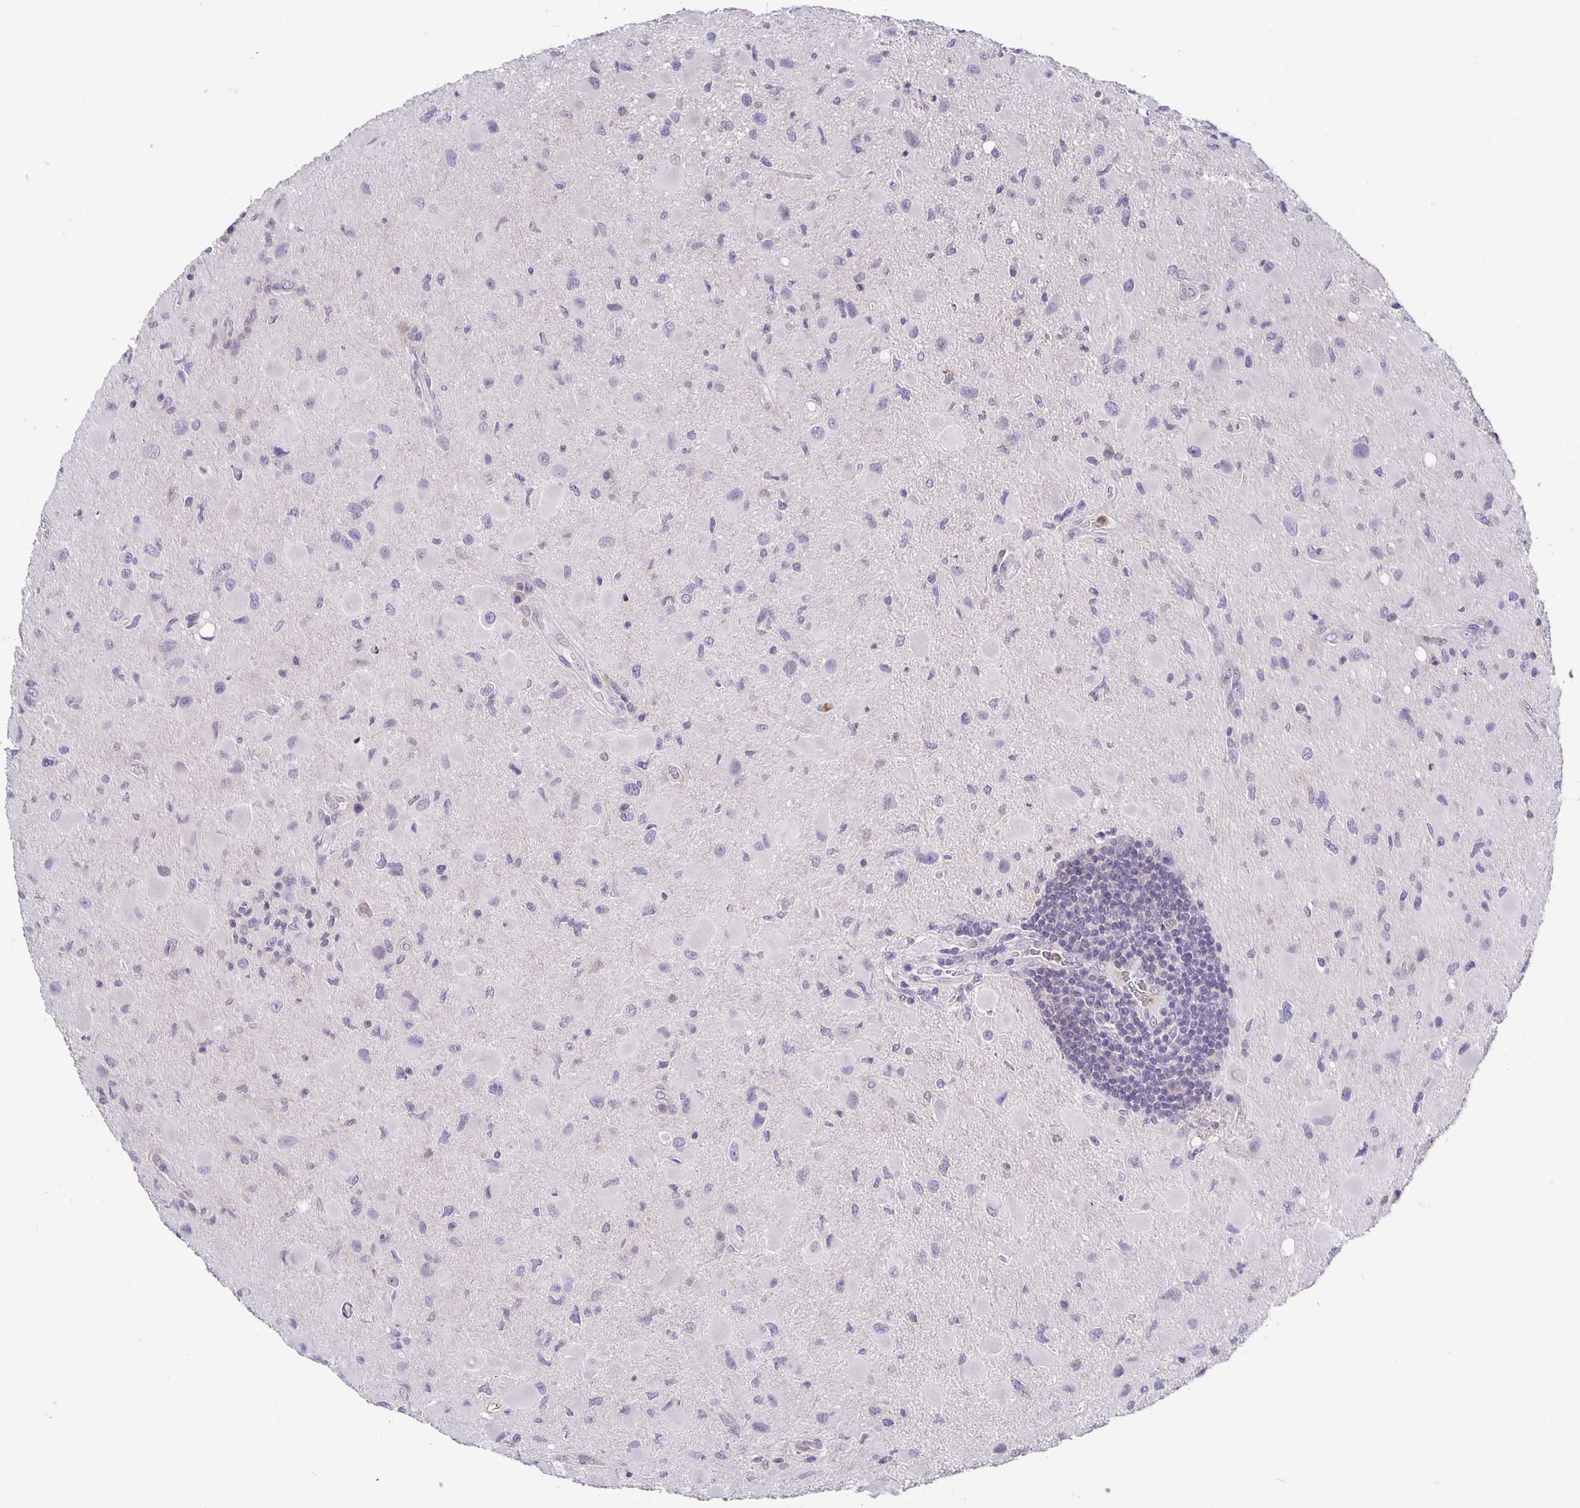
{"staining": {"intensity": "negative", "quantity": "none", "location": "none"}, "tissue": "glioma", "cell_type": "Tumor cells", "image_type": "cancer", "snomed": [{"axis": "morphology", "description": "Glioma, malignant, Low grade"}, {"axis": "topography", "description": "Brain"}], "caption": "Immunohistochemistry (IHC) micrograph of malignant glioma (low-grade) stained for a protein (brown), which reveals no positivity in tumor cells.", "gene": "GDF15", "patient": {"sex": "female", "age": 32}}